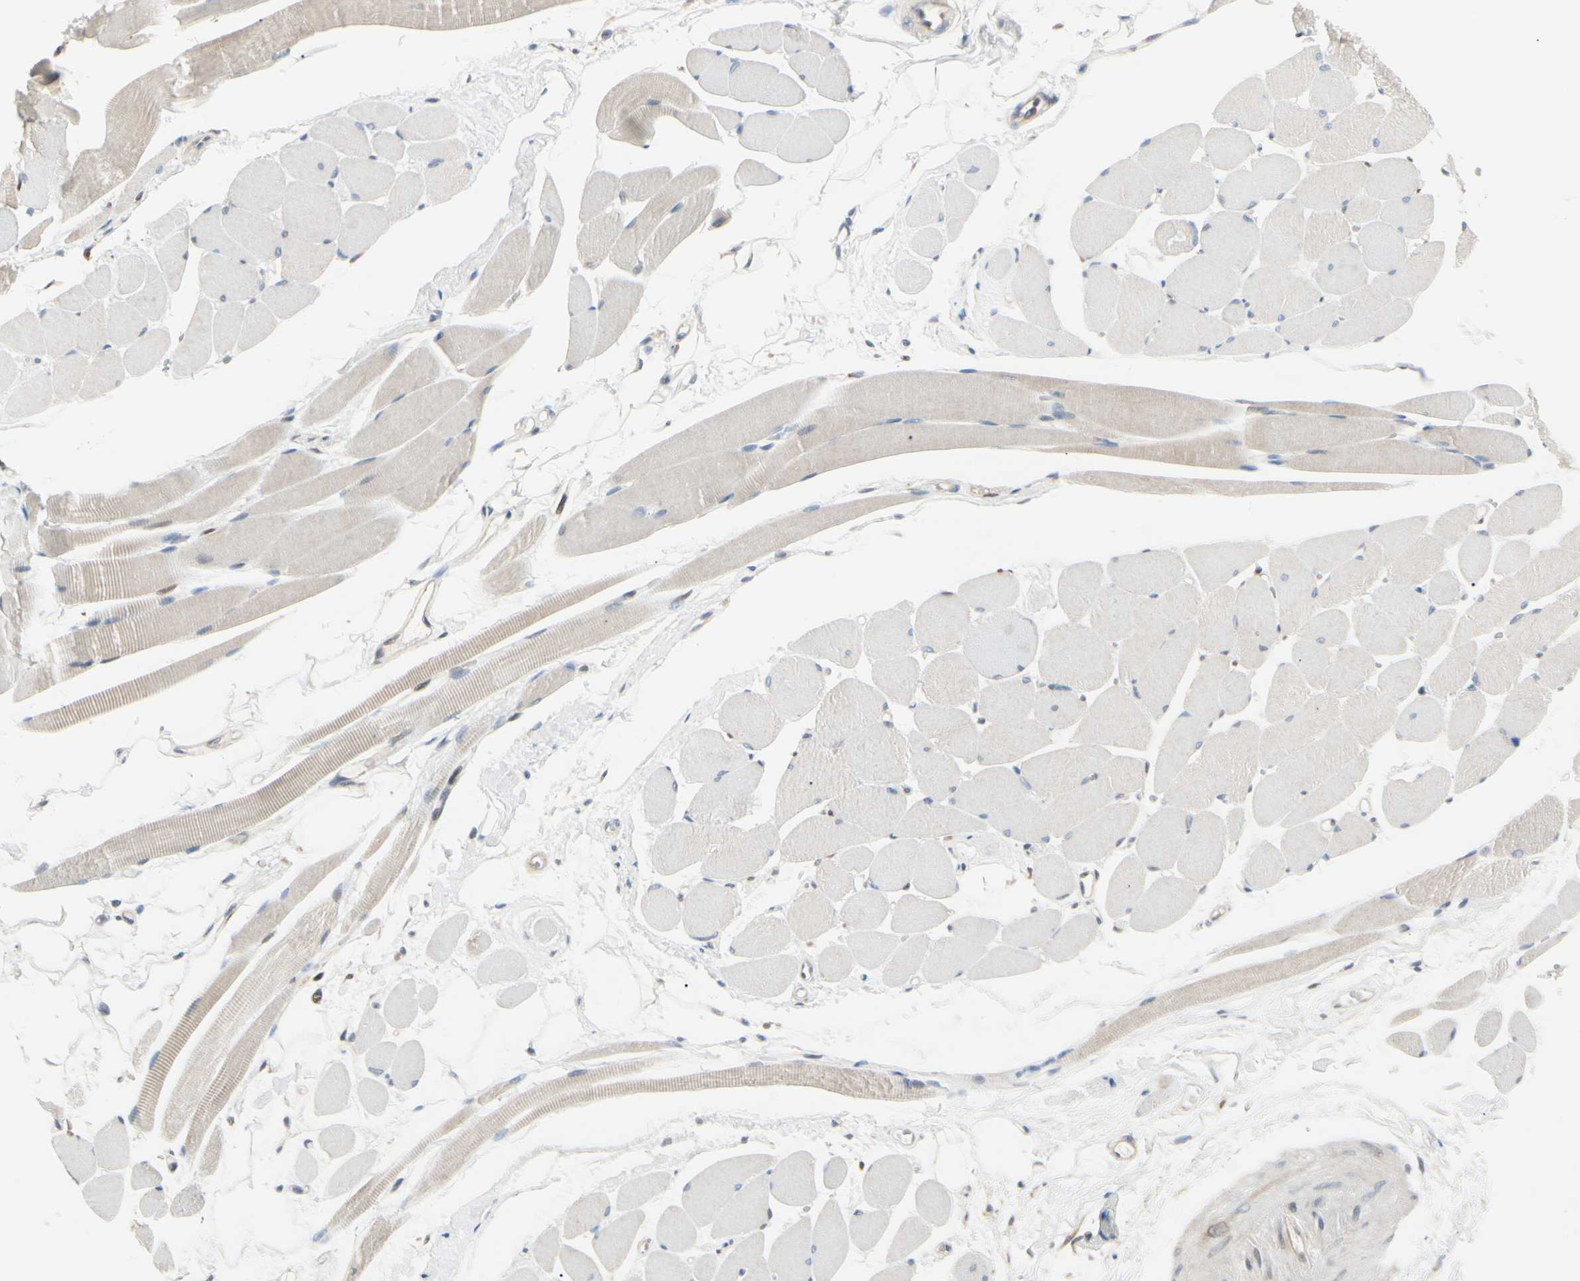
{"staining": {"intensity": "weak", "quantity": "25%-75%", "location": "cytoplasmic/membranous"}, "tissue": "skeletal muscle", "cell_type": "Myocytes", "image_type": "normal", "snomed": [{"axis": "morphology", "description": "Normal tissue, NOS"}, {"axis": "topography", "description": "Skeletal muscle"}, {"axis": "topography", "description": "Peripheral nerve tissue"}], "caption": "High-power microscopy captured an immunohistochemistry (IHC) micrograph of benign skeletal muscle, revealing weak cytoplasmic/membranous expression in approximately 25%-75% of myocytes.", "gene": "PTTG1", "patient": {"sex": "female", "age": 84}}